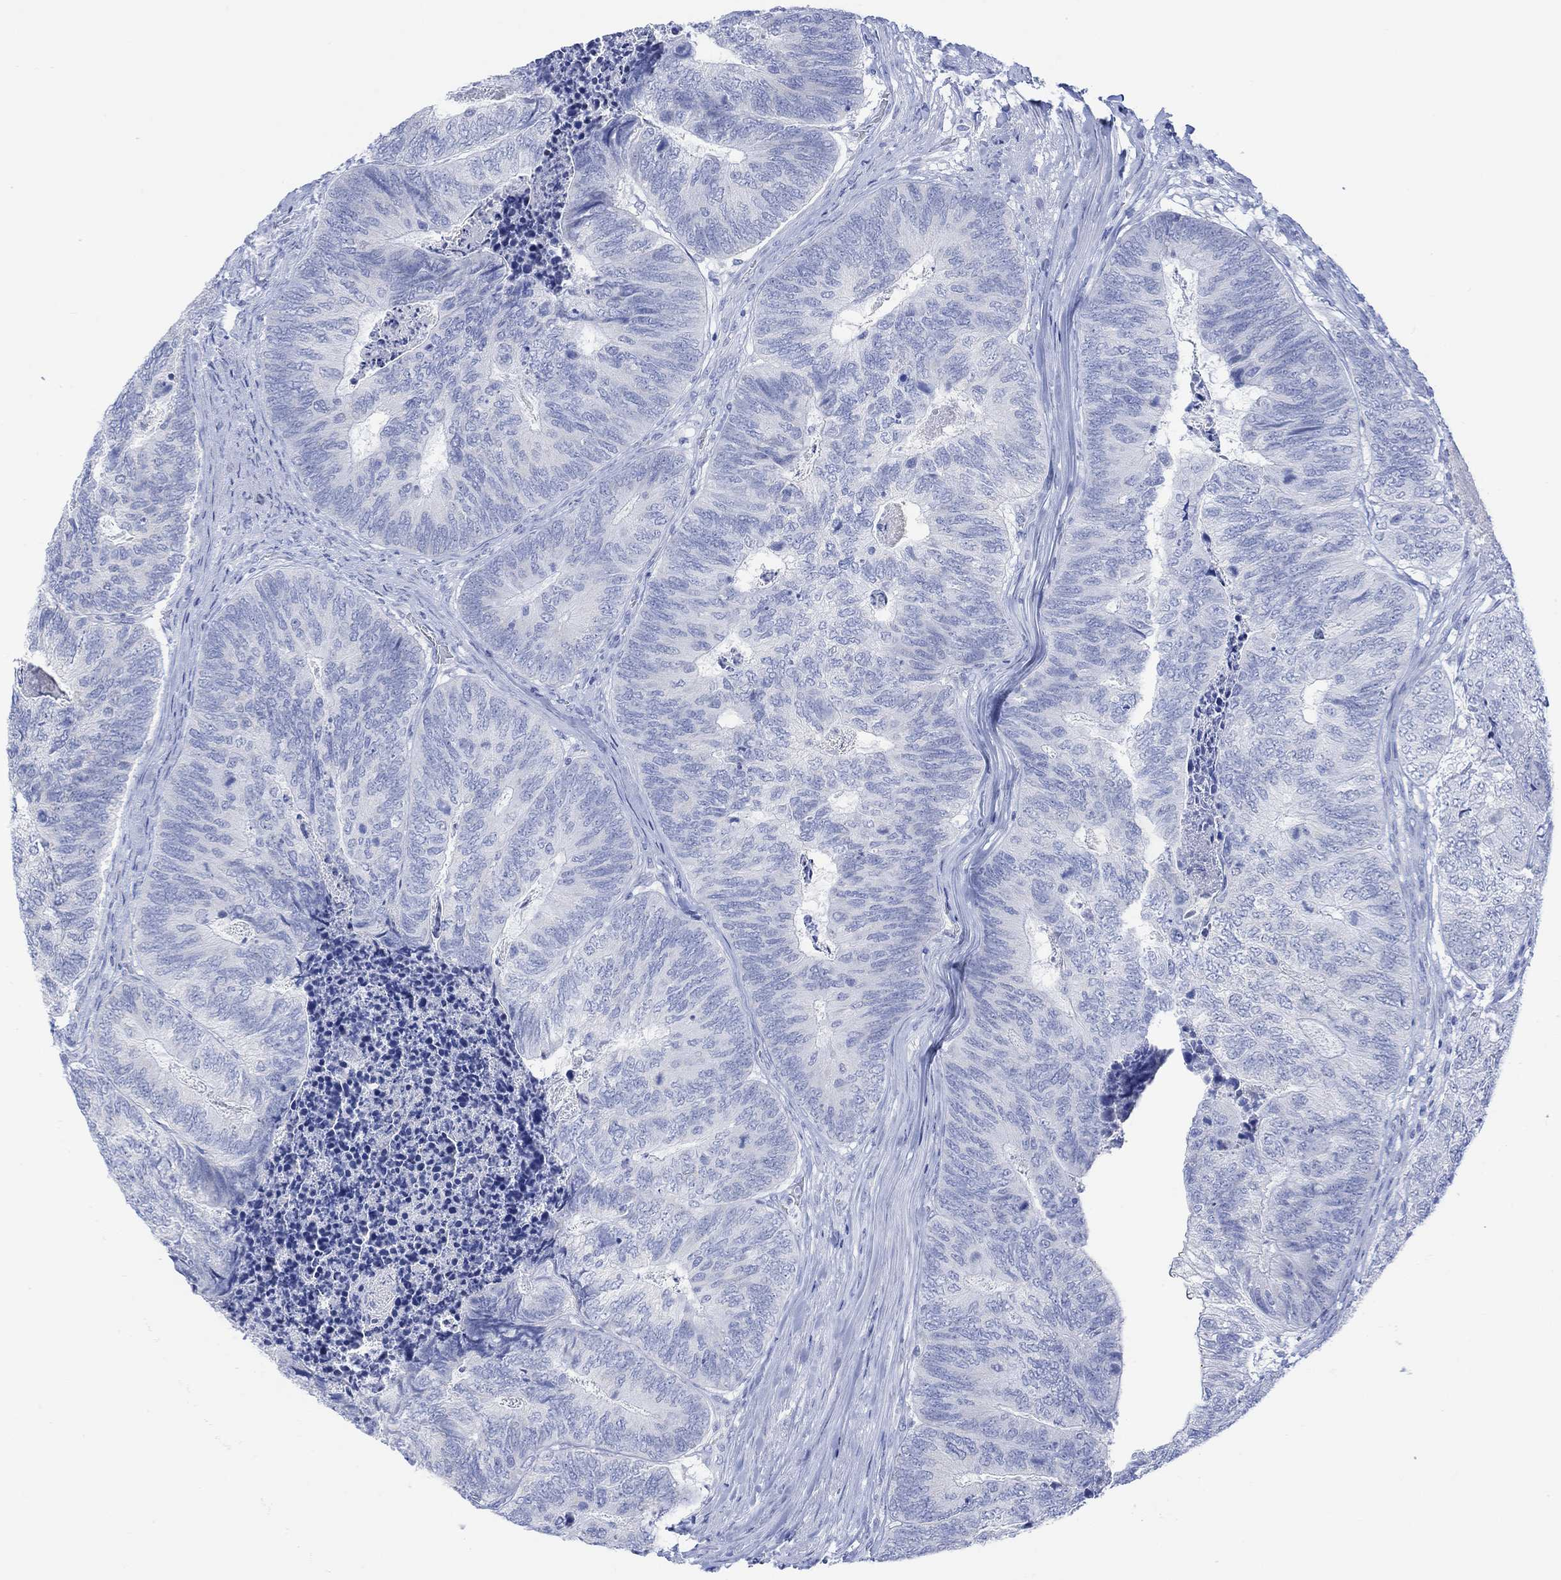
{"staining": {"intensity": "negative", "quantity": "none", "location": "none"}, "tissue": "colorectal cancer", "cell_type": "Tumor cells", "image_type": "cancer", "snomed": [{"axis": "morphology", "description": "Adenocarcinoma, NOS"}, {"axis": "topography", "description": "Colon"}], "caption": "Immunohistochemistry (IHC) of human colorectal adenocarcinoma exhibits no expression in tumor cells.", "gene": "CALCA", "patient": {"sex": "female", "age": 67}}